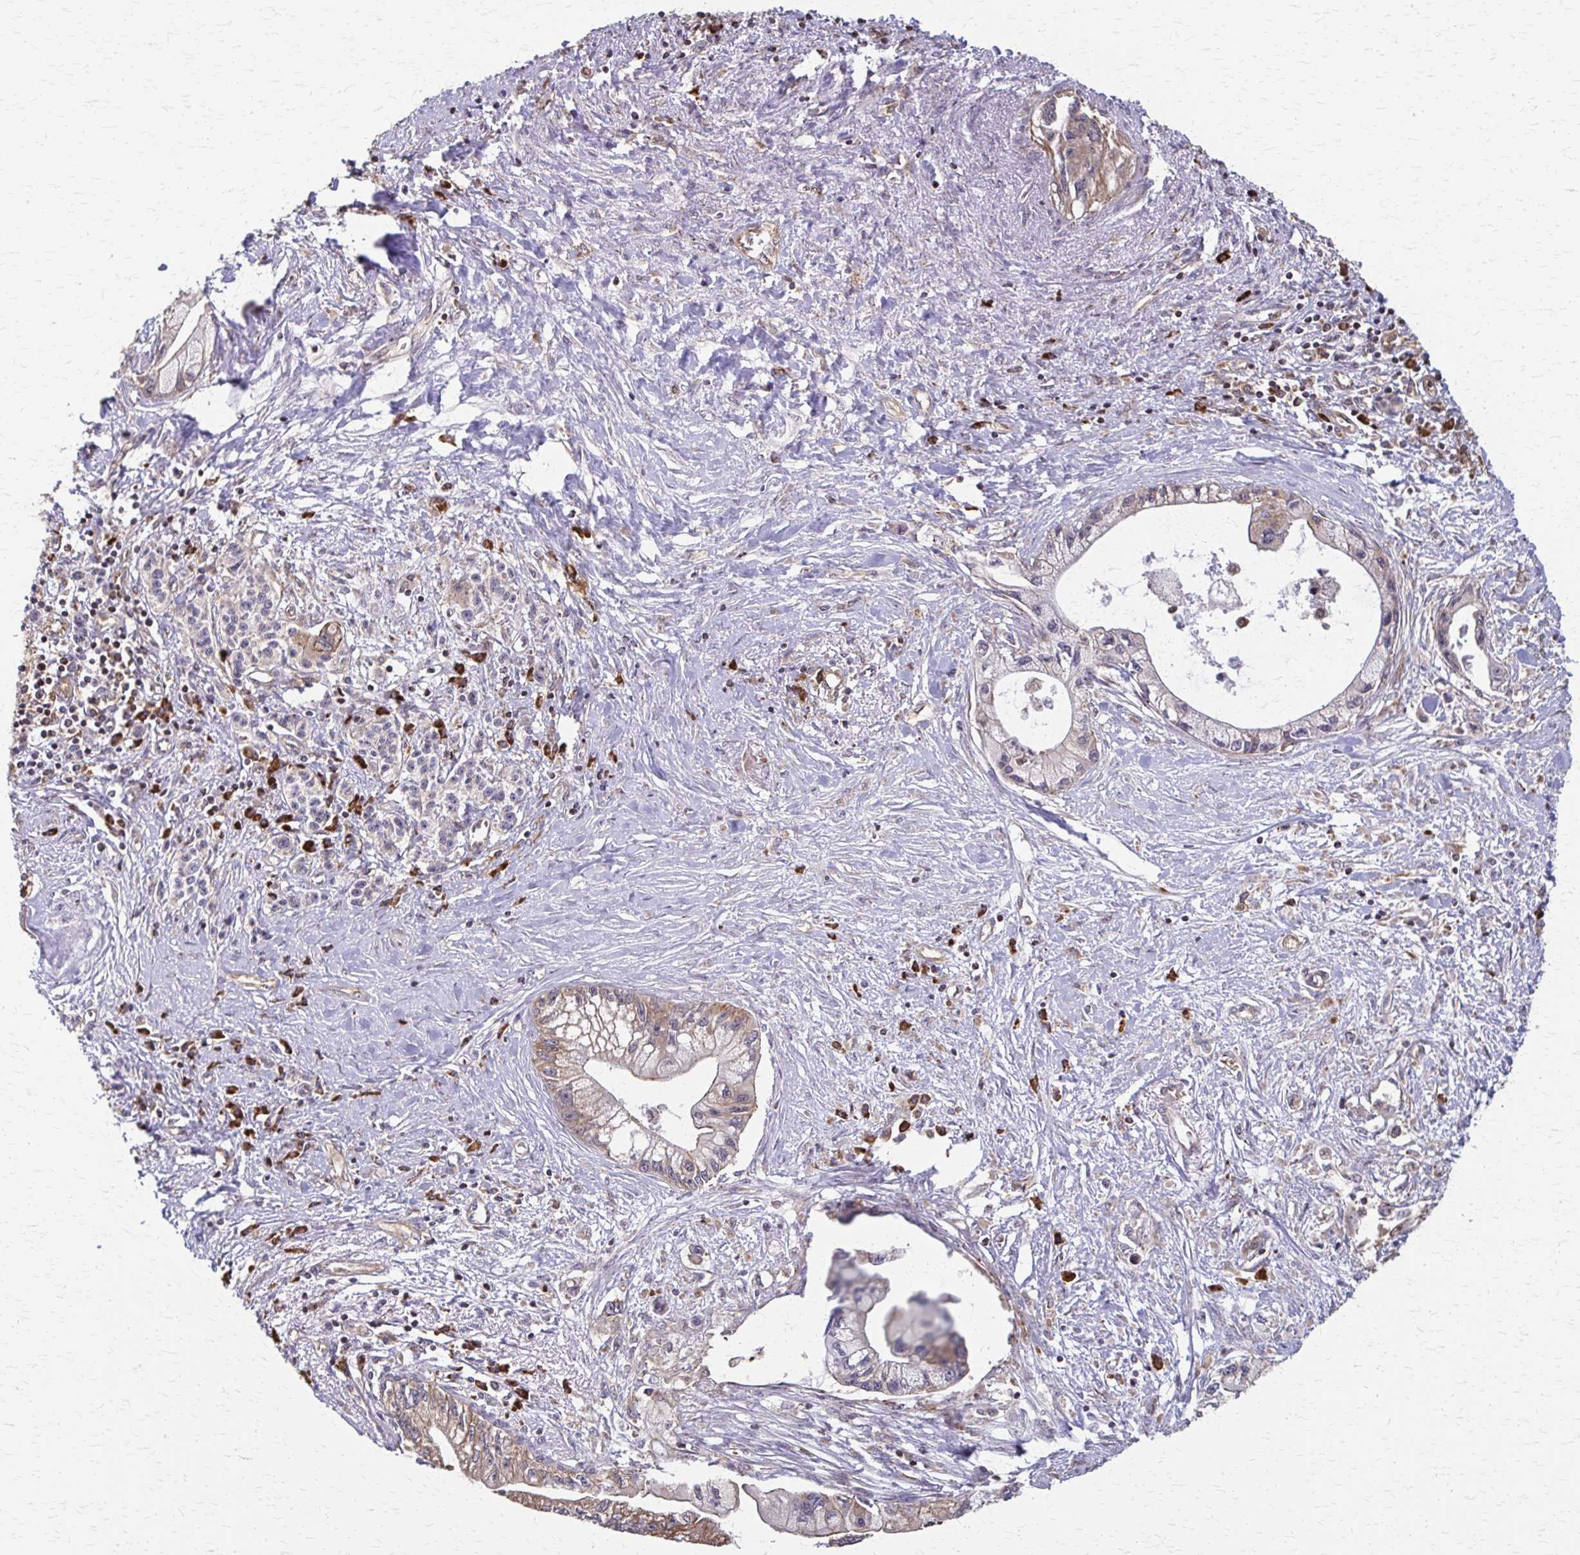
{"staining": {"intensity": "weak", "quantity": "25%-75%", "location": "cytoplasmic/membranous"}, "tissue": "pancreatic cancer", "cell_type": "Tumor cells", "image_type": "cancer", "snomed": [{"axis": "morphology", "description": "Adenocarcinoma, NOS"}, {"axis": "topography", "description": "Pancreas"}], "caption": "Immunohistochemical staining of human pancreatic cancer (adenocarcinoma) displays low levels of weak cytoplasmic/membranous staining in about 25%-75% of tumor cells.", "gene": "EEF2", "patient": {"sex": "male", "age": 61}}